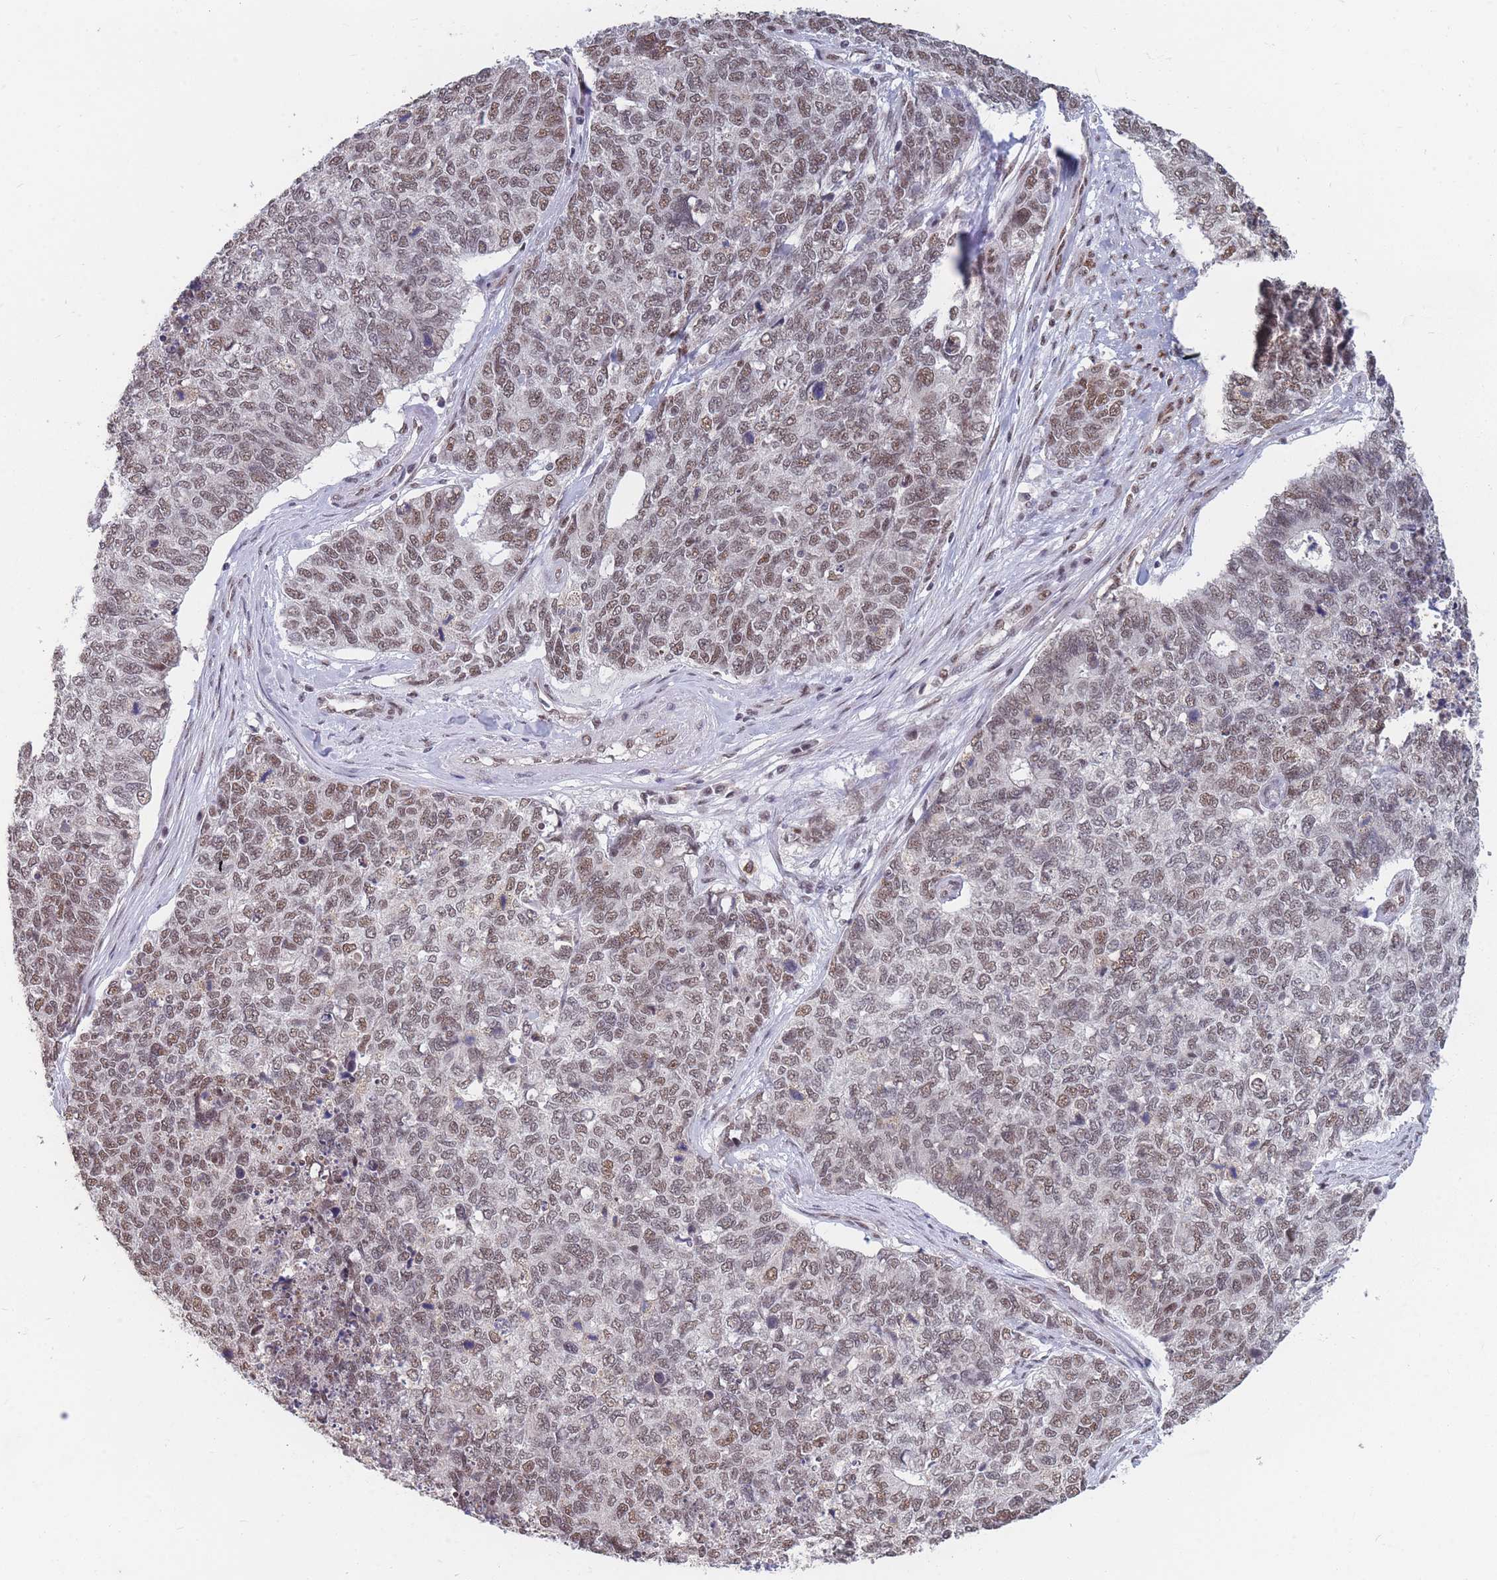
{"staining": {"intensity": "moderate", "quantity": ">75%", "location": "nuclear"}, "tissue": "cervical cancer", "cell_type": "Tumor cells", "image_type": "cancer", "snomed": [{"axis": "morphology", "description": "Squamous cell carcinoma, NOS"}, {"axis": "topography", "description": "Cervix"}], "caption": "High-power microscopy captured an immunohistochemistry histopathology image of cervical cancer, revealing moderate nuclear staining in approximately >75% of tumor cells. (IHC, brightfield microscopy, high magnification).", "gene": "SNRPA1", "patient": {"sex": "female", "age": 63}}